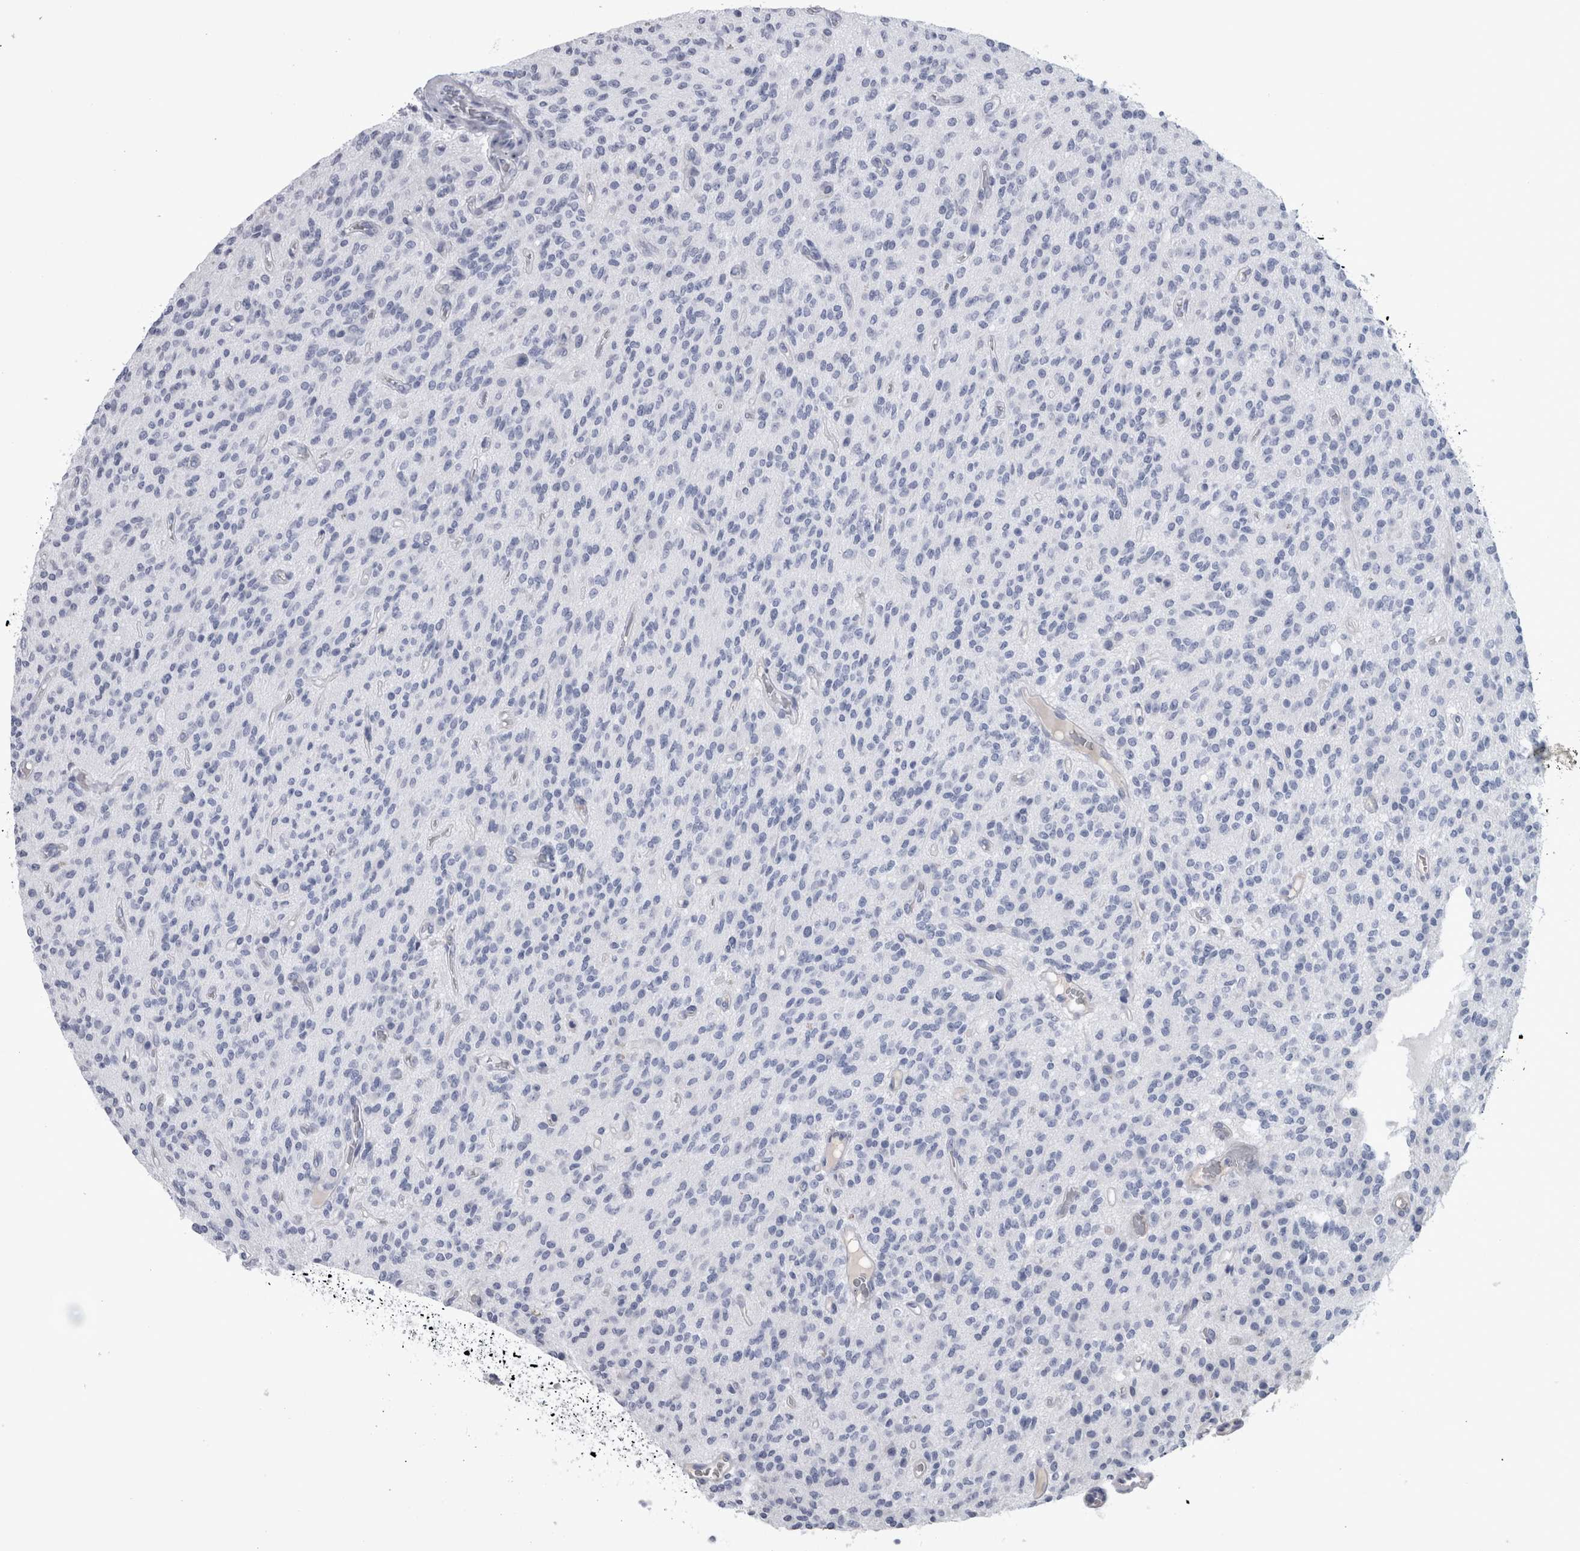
{"staining": {"intensity": "negative", "quantity": "none", "location": "none"}, "tissue": "glioma", "cell_type": "Tumor cells", "image_type": "cancer", "snomed": [{"axis": "morphology", "description": "Glioma, malignant, High grade"}, {"axis": "topography", "description": "Brain"}], "caption": "Immunohistochemistry (IHC) micrograph of neoplastic tissue: malignant glioma (high-grade) stained with DAB (3,3'-diaminobenzidine) exhibits no significant protein staining in tumor cells.", "gene": "PAX5", "patient": {"sex": "male", "age": 34}}